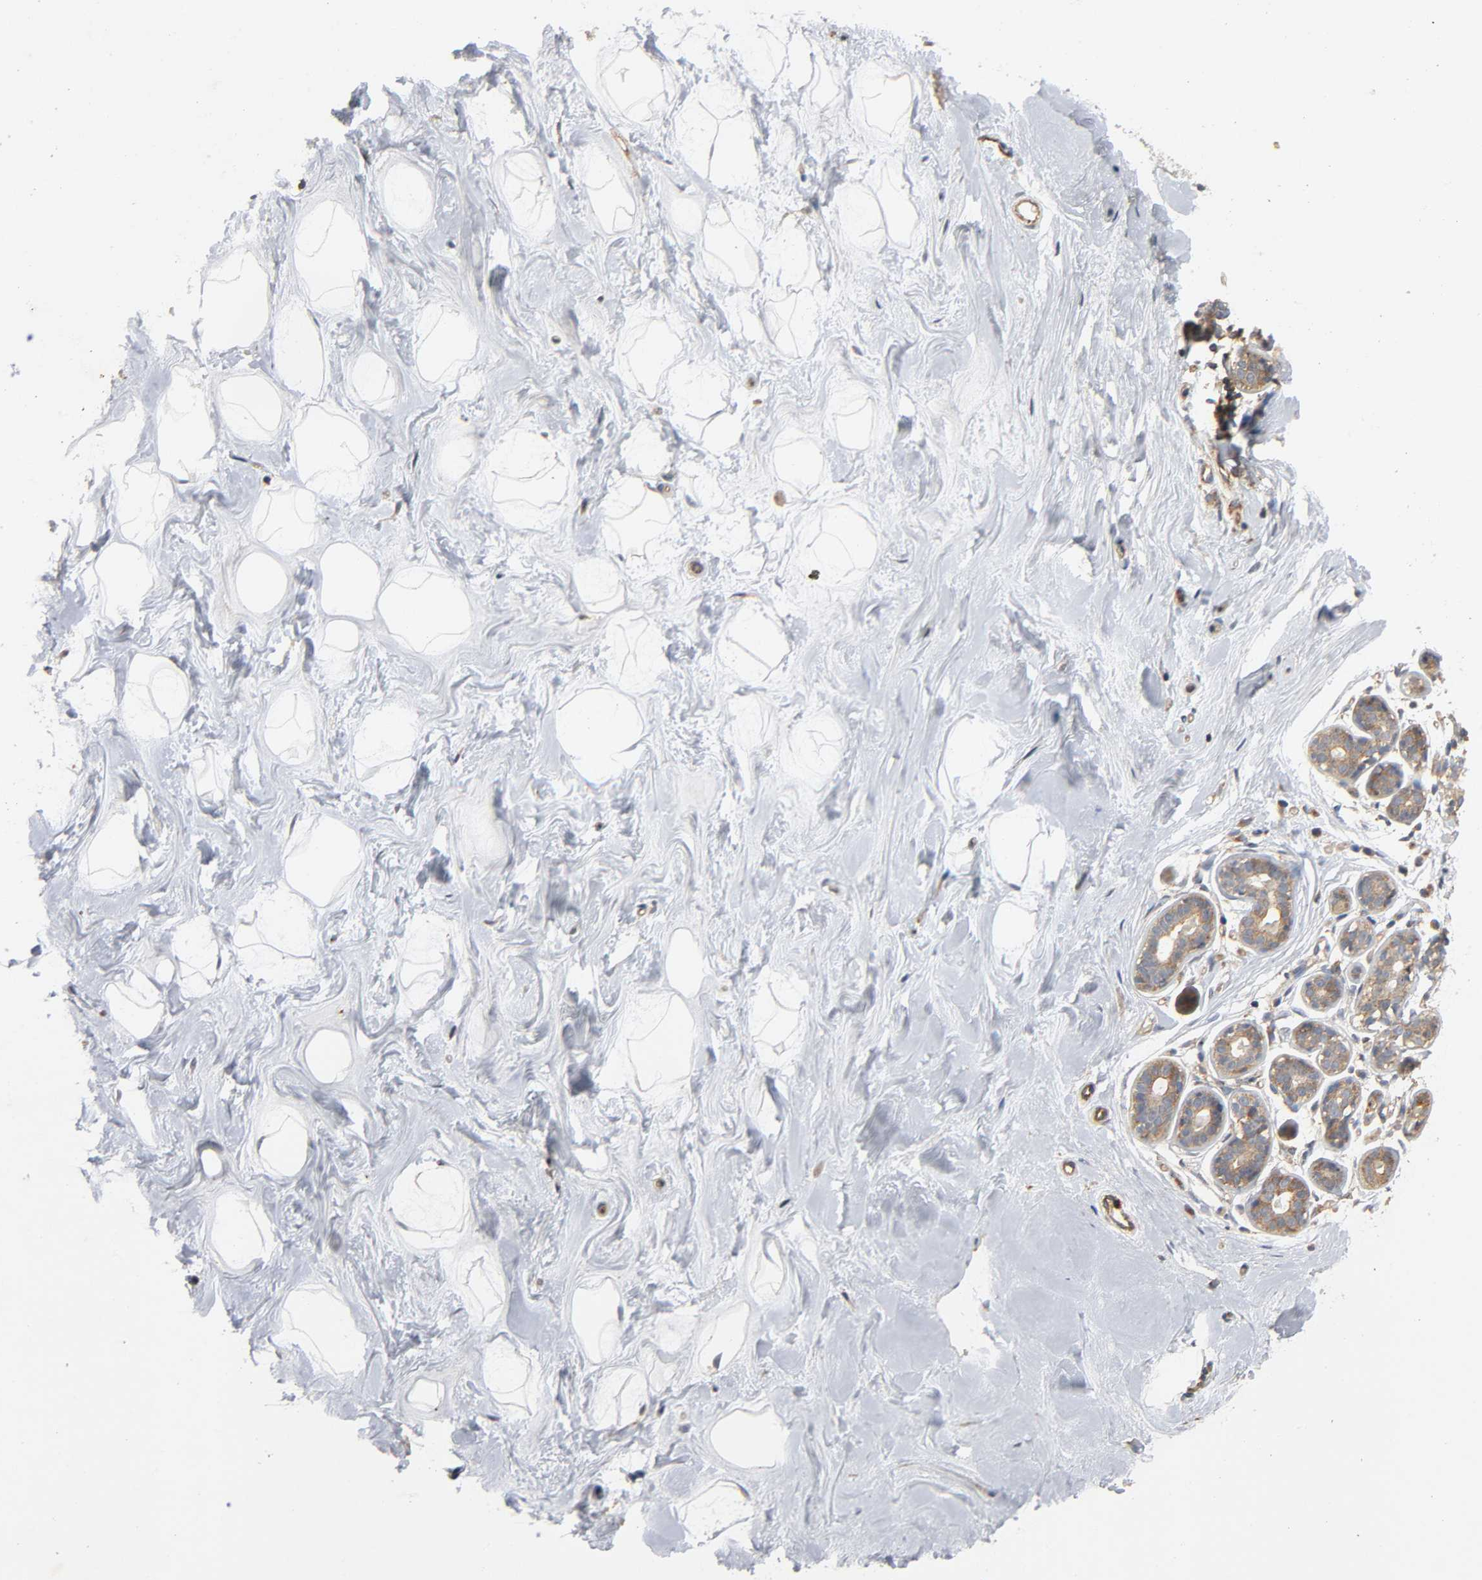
{"staining": {"intensity": "moderate", "quantity": ">75%", "location": "cytoplasmic/membranous"}, "tissue": "breast", "cell_type": "Adipocytes", "image_type": "normal", "snomed": [{"axis": "morphology", "description": "Normal tissue, NOS"}, {"axis": "topography", "description": "Breast"}], "caption": "Approximately >75% of adipocytes in unremarkable human breast exhibit moderate cytoplasmic/membranous protein expression as visualized by brown immunohistochemical staining.", "gene": "IKBKB", "patient": {"sex": "female", "age": 23}}